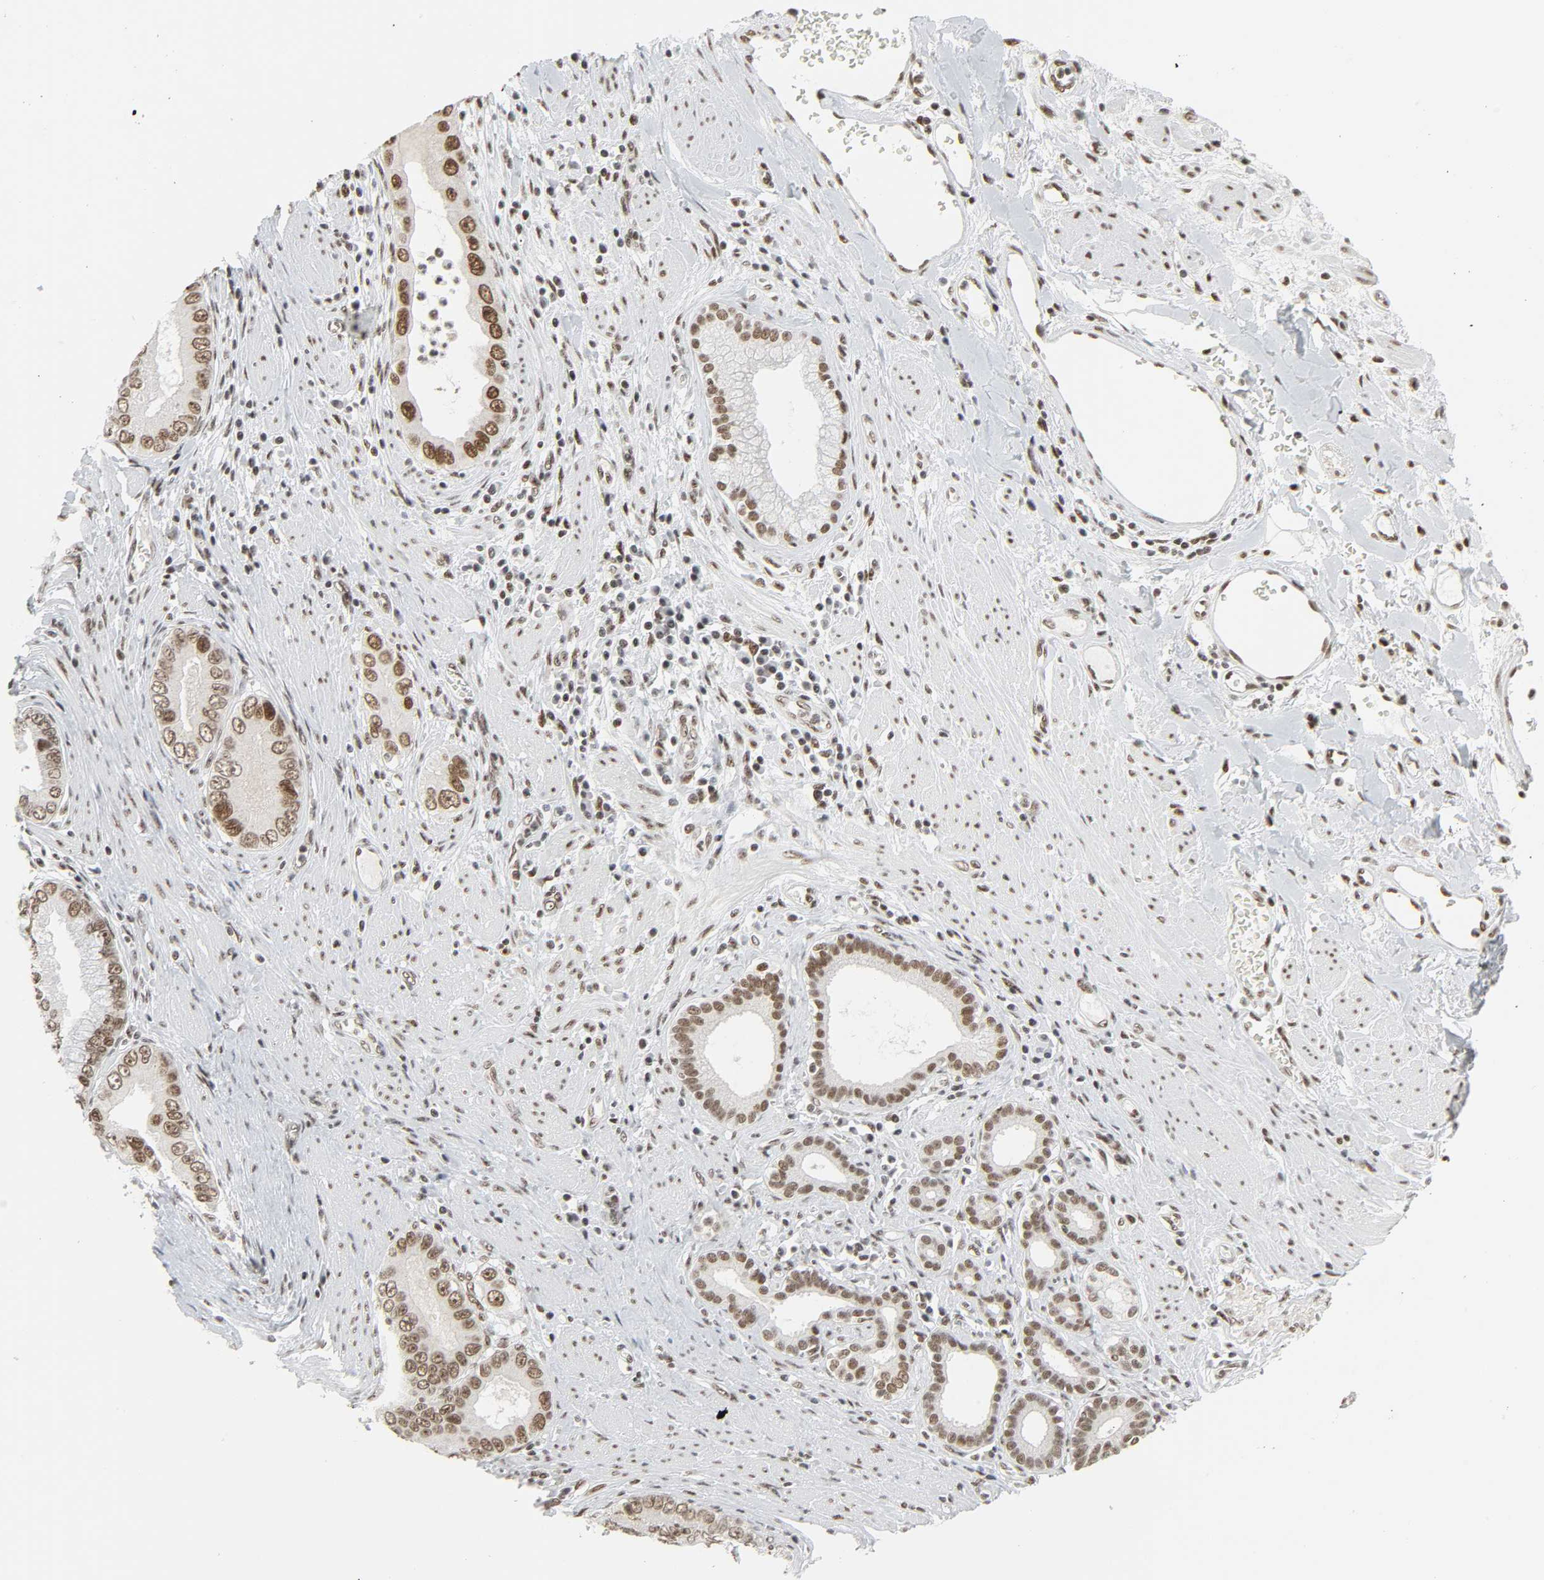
{"staining": {"intensity": "moderate", "quantity": ">75%", "location": "nuclear"}, "tissue": "pancreatic cancer", "cell_type": "Tumor cells", "image_type": "cancer", "snomed": [{"axis": "morphology", "description": "Normal tissue, NOS"}, {"axis": "topography", "description": "Lymph node"}], "caption": "Brown immunohistochemical staining in human pancreatic cancer shows moderate nuclear staining in about >75% of tumor cells.", "gene": "CDK7", "patient": {"sex": "male", "age": 50}}